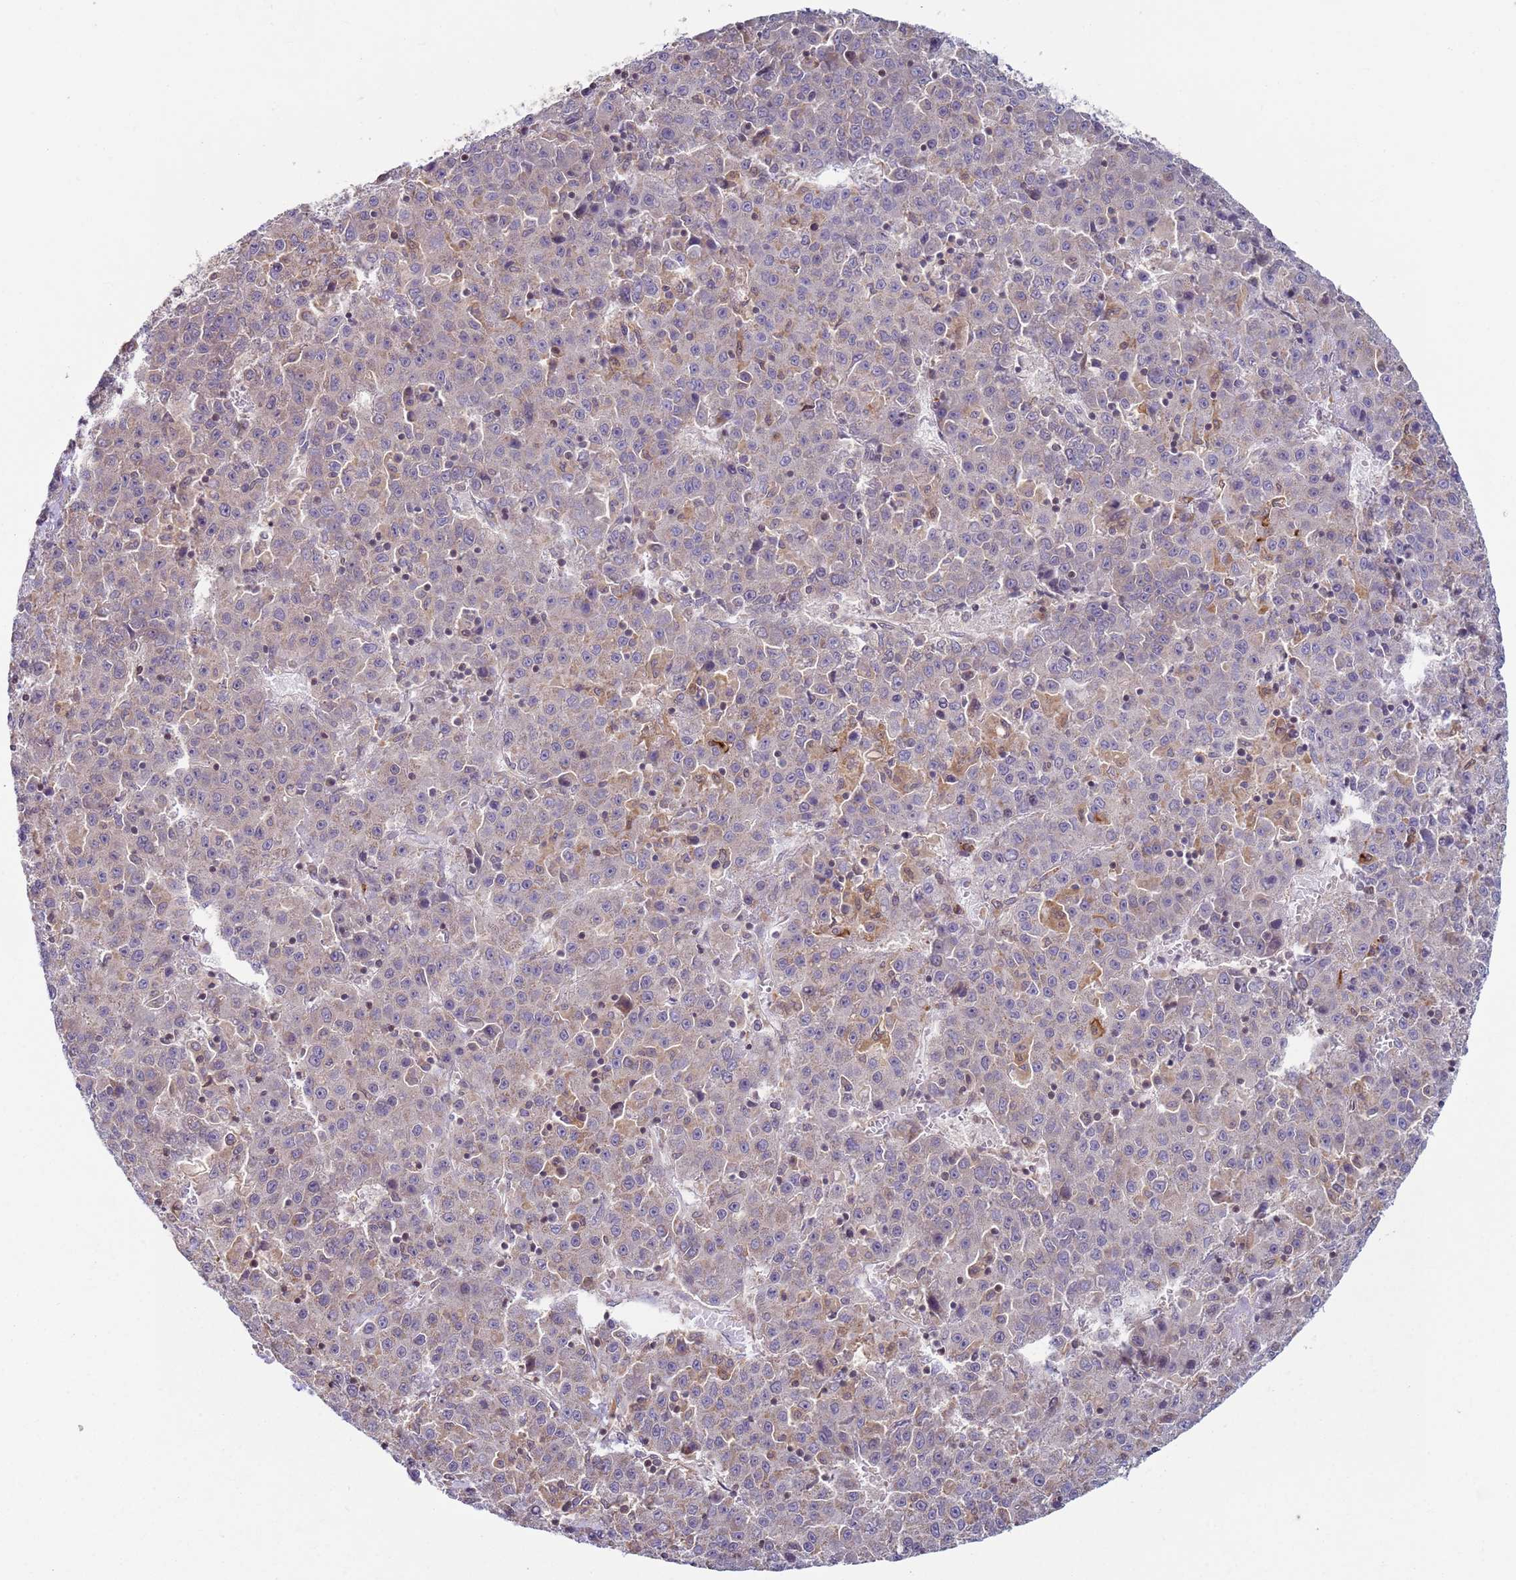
{"staining": {"intensity": "weak", "quantity": "25%-75%", "location": "cytoplasmic/membranous"}, "tissue": "liver cancer", "cell_type": "Tumor cells", "image_type": "cancer", "snomed": [{"axis": "morphology", "description": "Carcinoma, Hepatocellular, NOS"}, {"axis": "topography", "description": "Liver"}], "caption": "Tumor cells demonstrate low levels of weak cytoplasmic/membranous positivity in about 25%-75% of cells in human liver cancer (hepatocellular carcinoma).", "gene": "SNAPC4", "patient": {"sex": "female", "age": 53}}